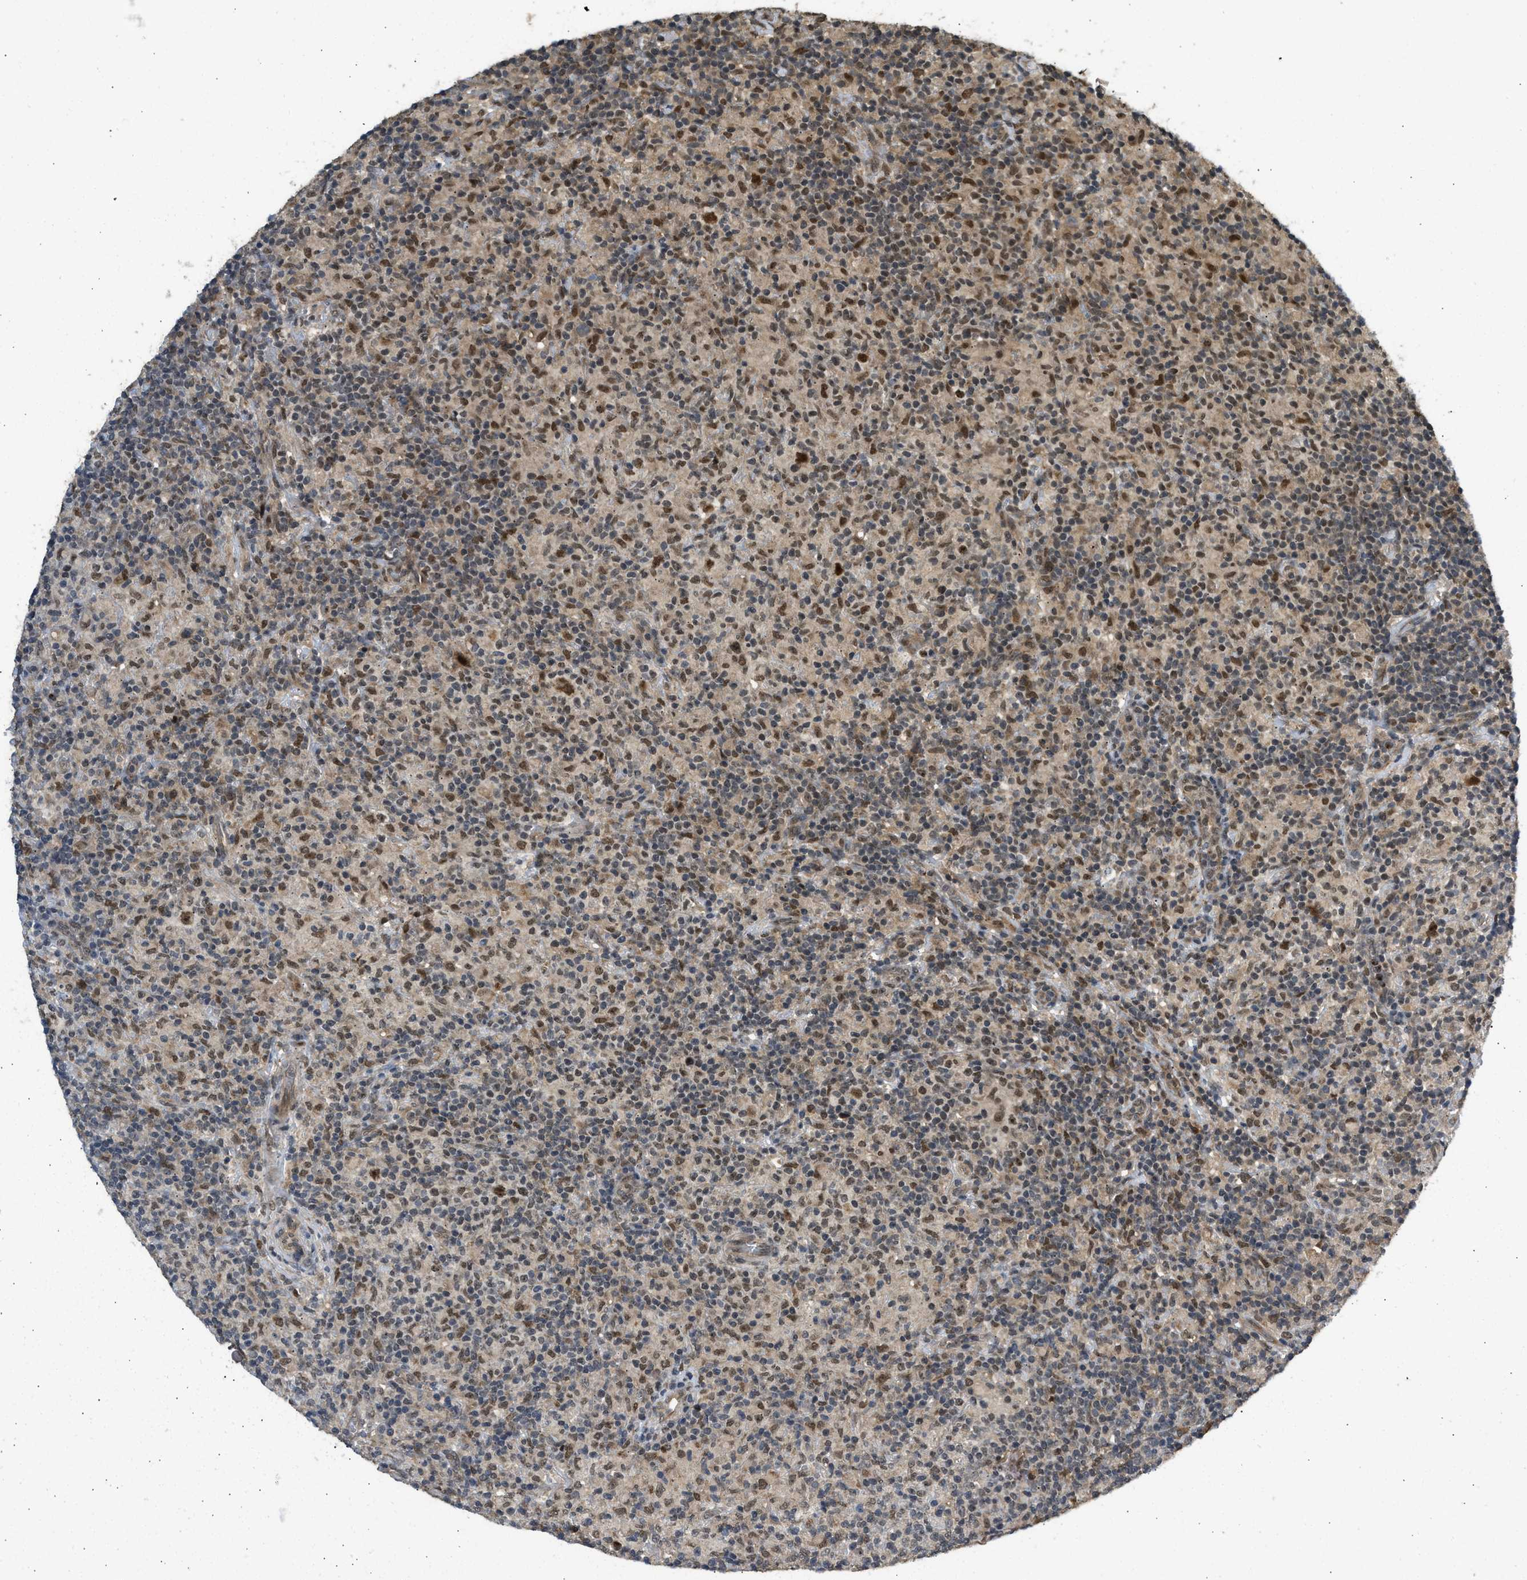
{"staining": {"intensity": "strong", "quantity": ">75%", "location": "nuclear"}, "tissue": "lymphoma", "cell_type": "Tumor cells", "image_type": "cancer", "snomed": [{"axis": "morphology", "description": "Hodgkin's disease, NOS"}, {"axis": "topography", "description": "Lymph node"}], "caption": "Protein expression by immunohistochemistry (IHC) demonstrates strong nuclear staining in about >75% of tumor cells in Hodgkin's disease.", "gene": "GET1", "patient": {"sex": "male", "age": 70}}